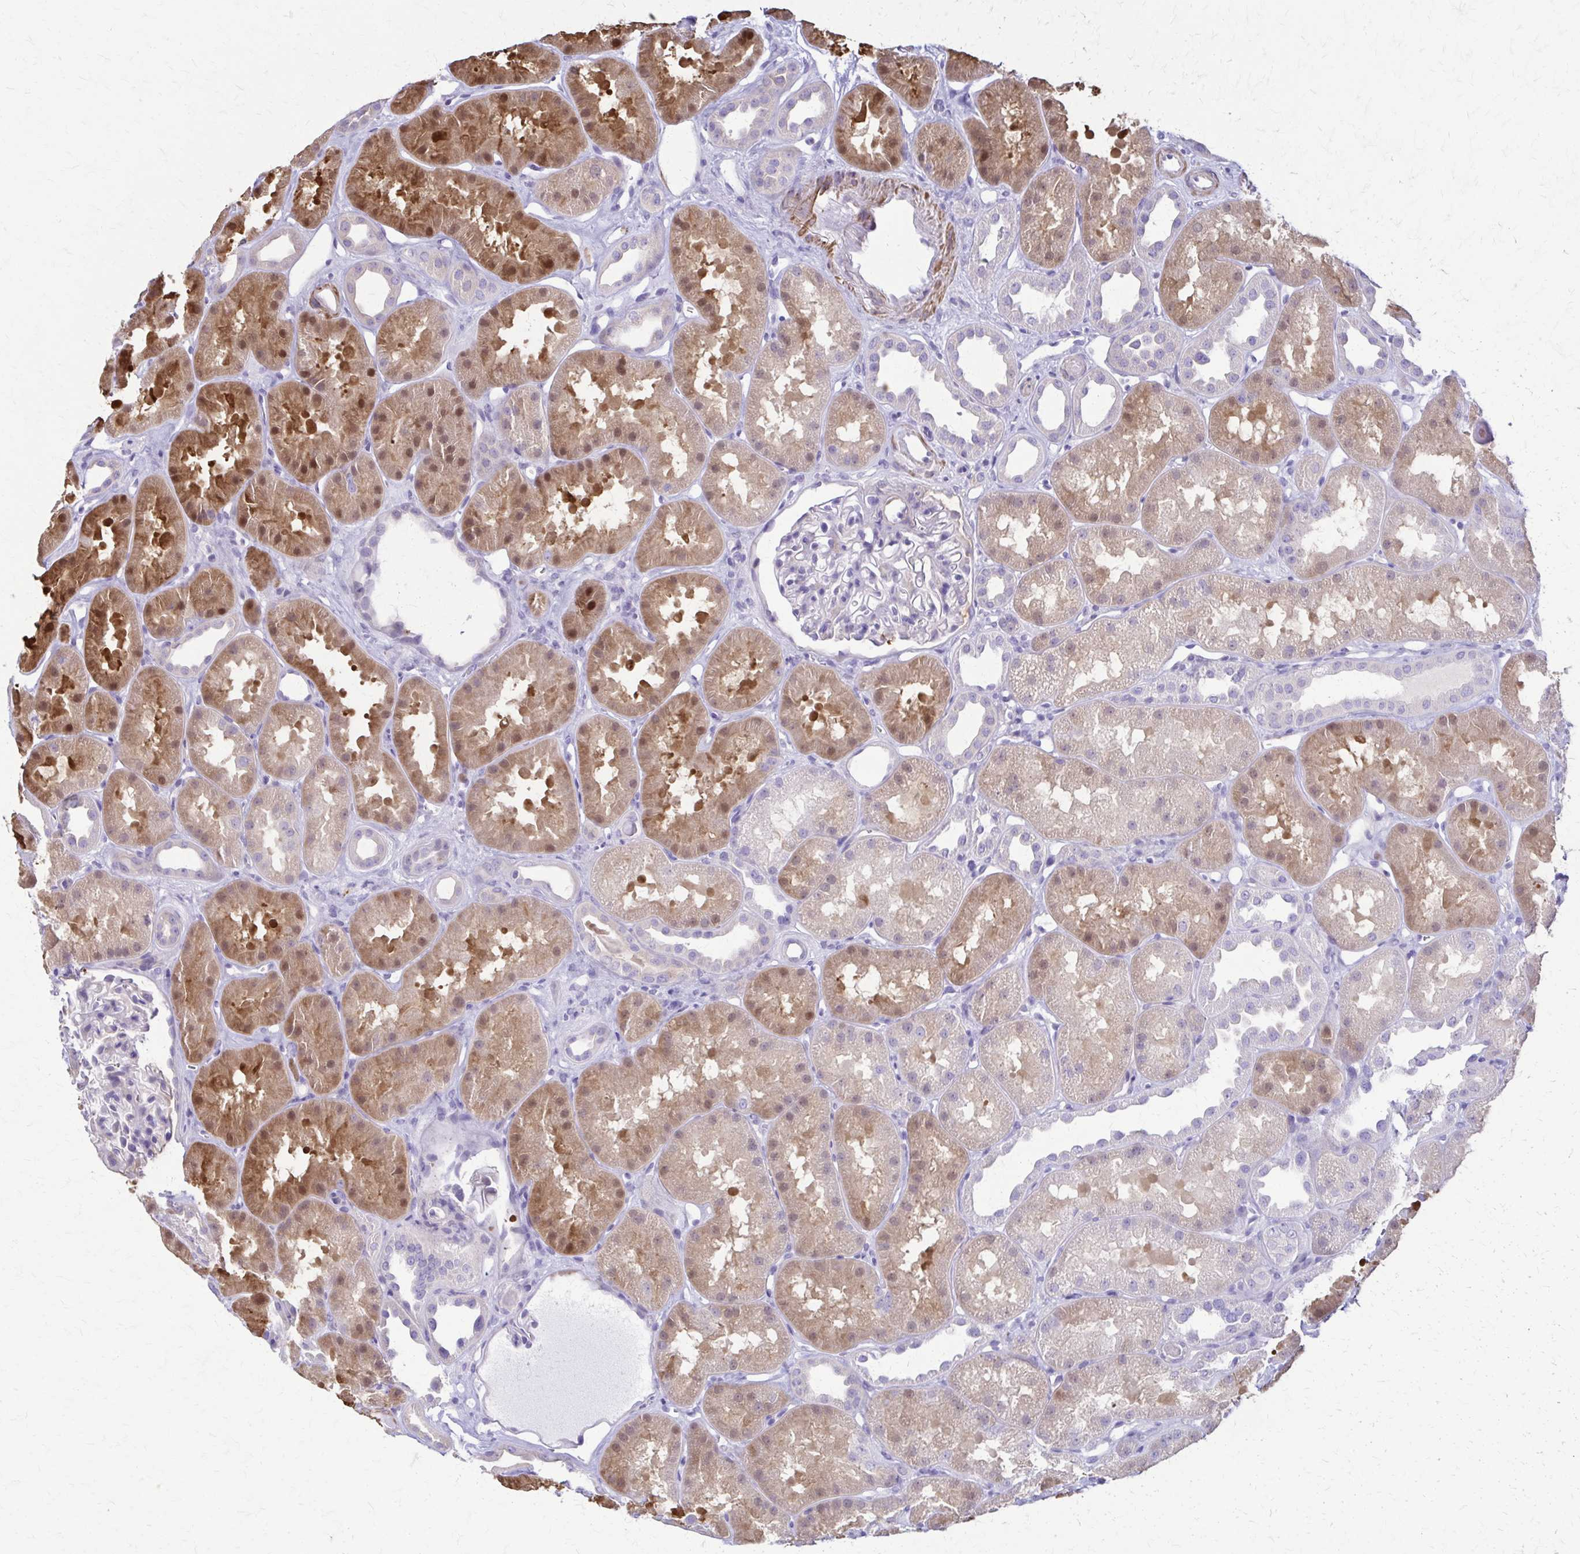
{"staining": {"intensity": "negative", "quantity": "none", "location": "none"}, "tissue": "kidney", "cell_type": "Cells in glomeruli", "image_type": "normal", "snomed": [{"axis": "morphology", "description": "Normal tissue, NOS"}, {"axis": "topography", "description": "Kidney"}], "caption": "IHC of normal human kidney shows no expression in cells in glomeruli. (DAB IHC visualized using brightfield microscopy, high magnification).", "gene": "DSP", "patient": {"sex": "male", "age": 61}}